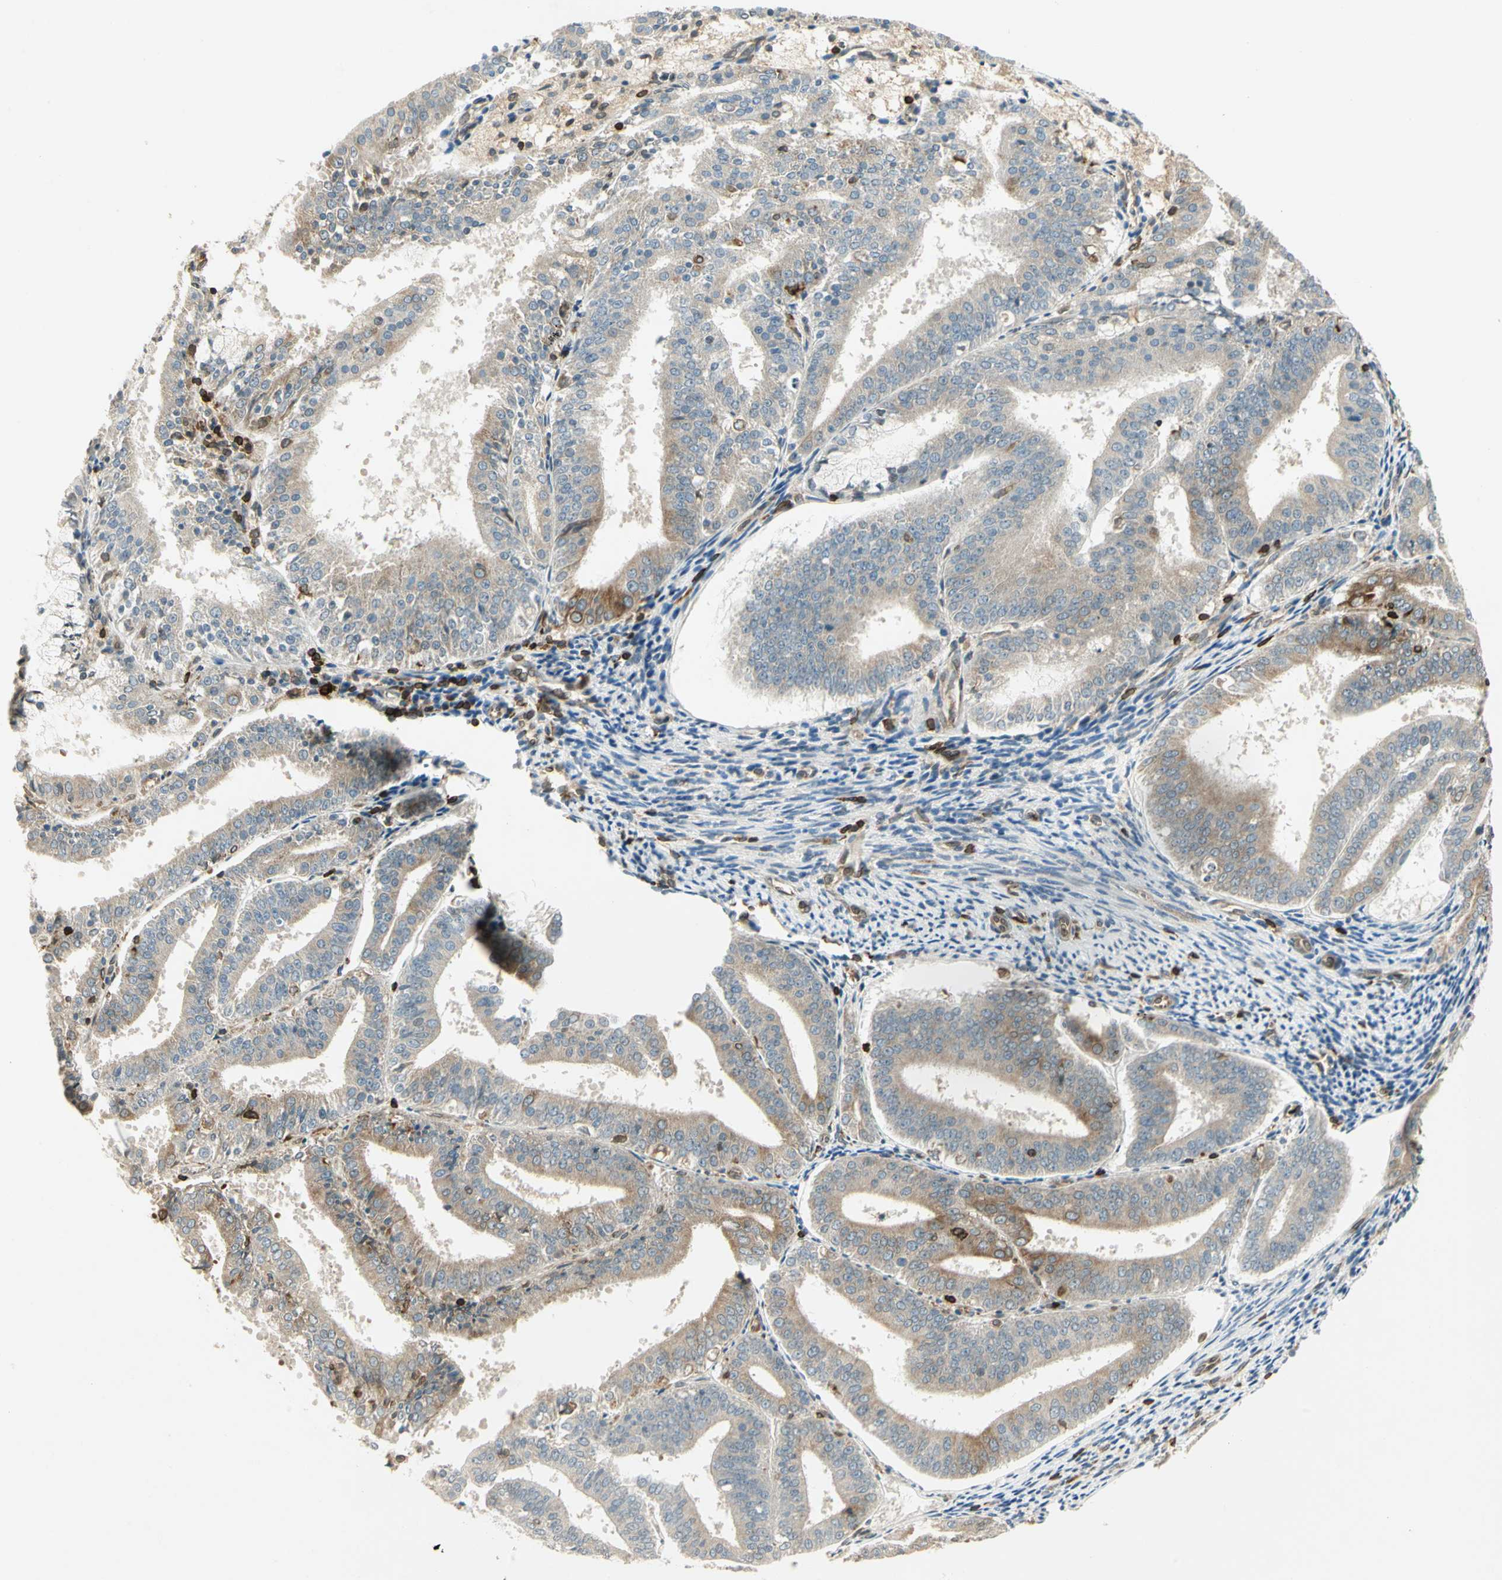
{"staining": {"intensity": "weak", "quantity": ">75%", "location": "cytoplasmic/membranous"}, "tissue": "endometrial cancer", "cell_type": "Tumor cells", "image_type": "cancer", "snomed": [{"axis": "morphology", "description": "Adenocarcinoma, NOS"}, {"axis": "topography", "description": "Endometrium"}], "caption": "A photomicrograph showing weak cytoplasmic/membranous expression in about >75% of tumor cells in endometrial cancer, as visualized by brown immunohistochemical staining.", "gene": "TAPBP", "patient": {"sex": "female", "age": 63}}